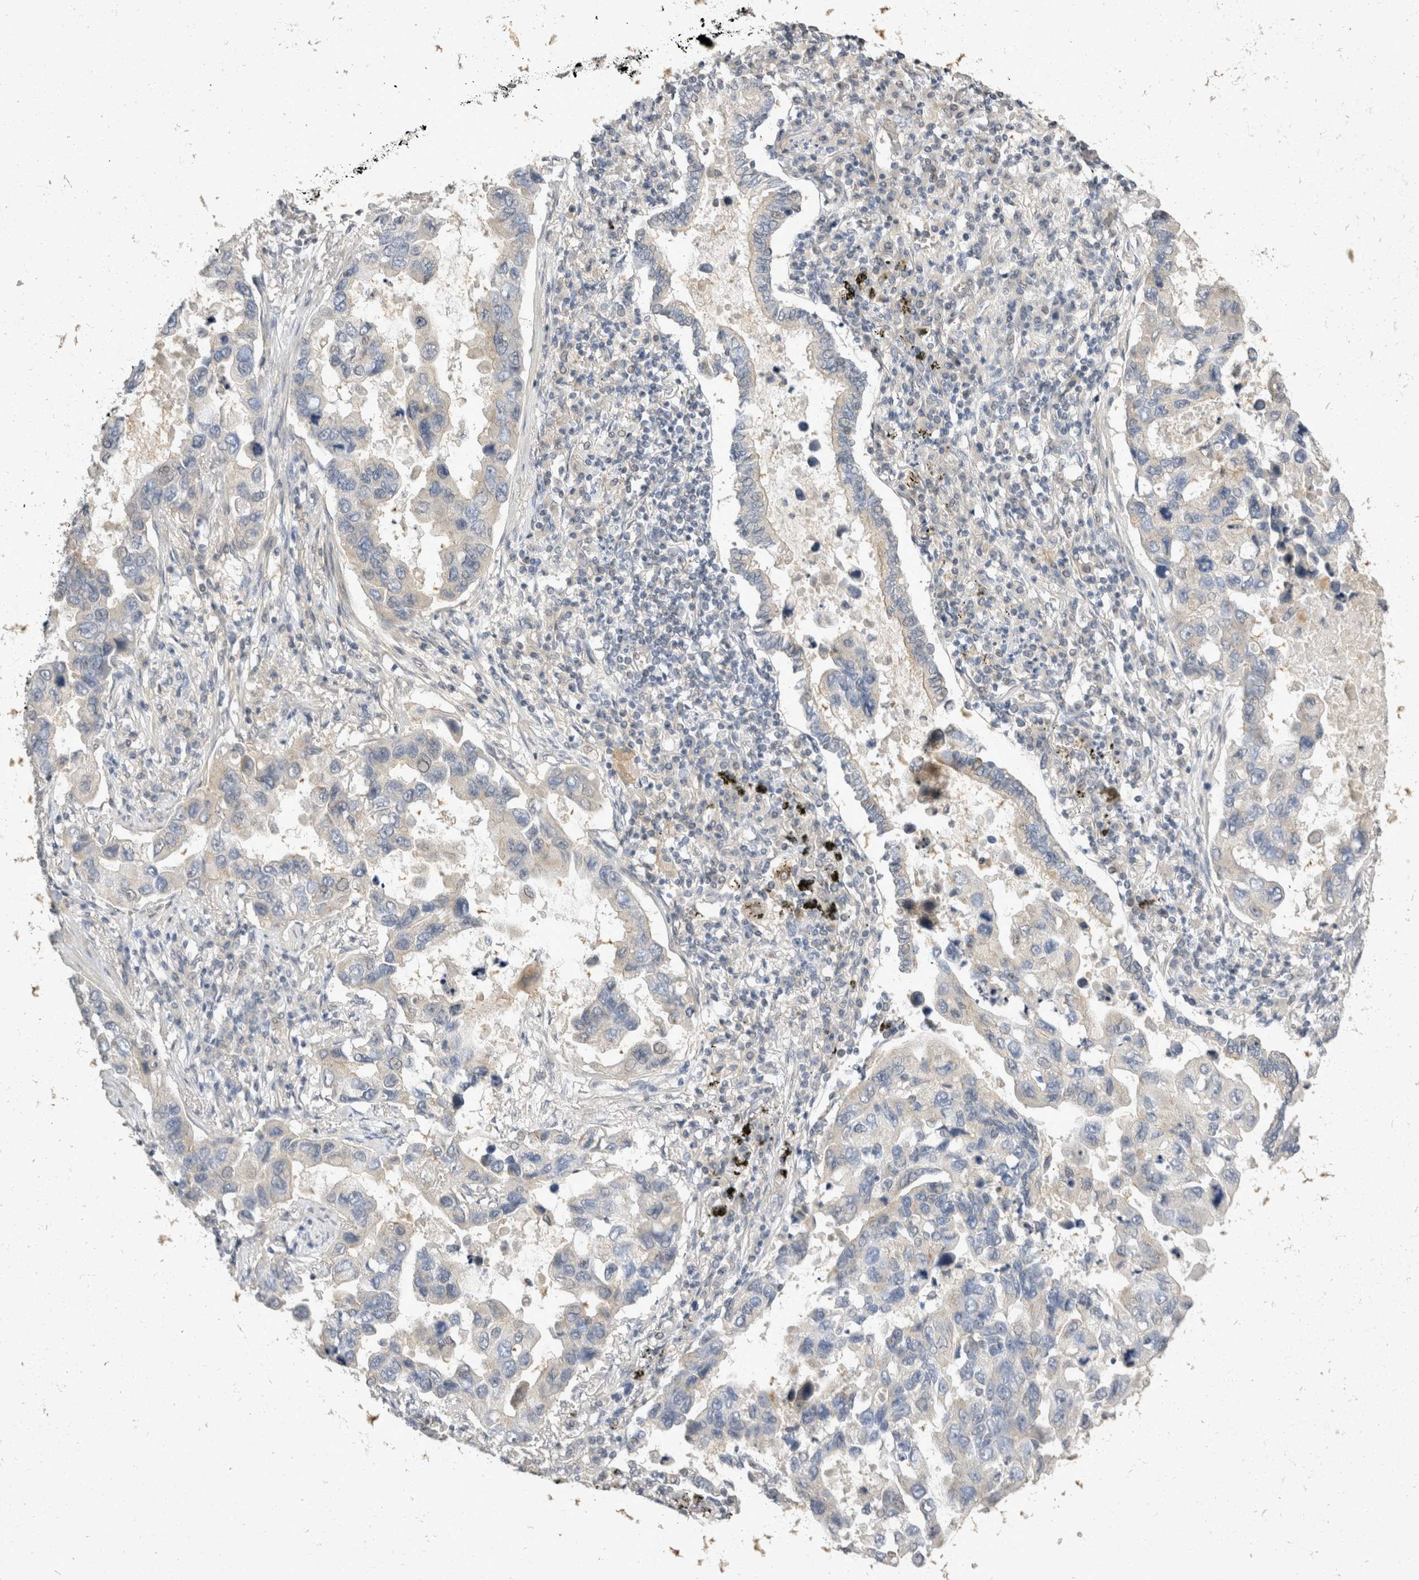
{"staining": {"intensity": "negative", "quantity": "none", "location": "none"}, "tissue": "lung cancer", "cell_type": "Tumor cells", "image_type": "cancer", "snomed": [{"axis": "morphology", "description": "Adenocarcinoma, NOS"}, {"axis": "topography", "description": "Lung"}], "caption": "Image shows no significant protein staining in tumor cells of lung cancer.", "gene": "TOM1L2", "patient": {"sex": "male", "age": 64}}